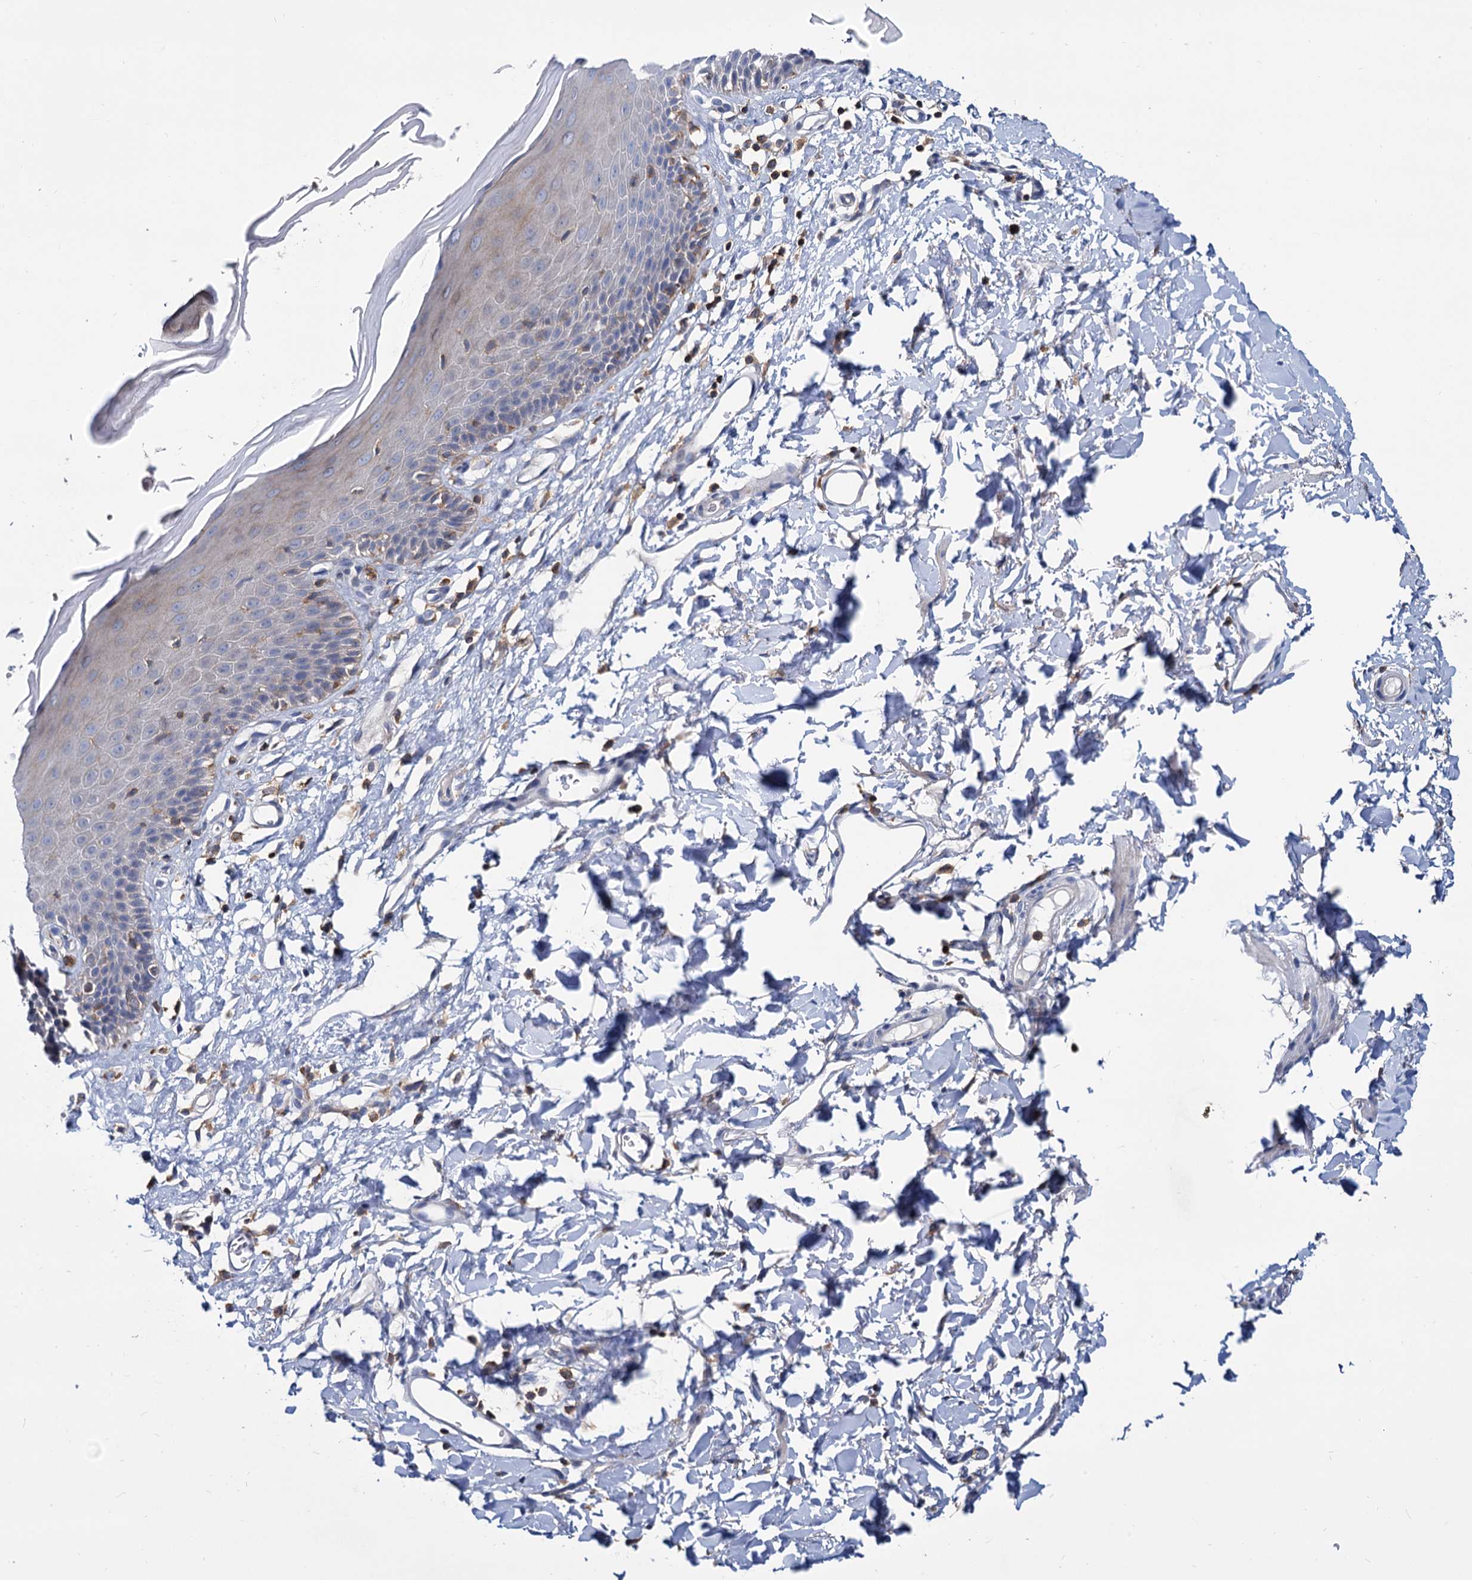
{"staining": {"intensity": "moderate", "quantity": "<25%", "location": "cytoplasmic/membranous"}, "tissue": "skin", "cell_type": "Epidermal cells", "image_type": "normal", "snomed": [{"axis": "morphology", "description": "Normal tissue, NOS"}, {"axis": "topography", "description": "Vulva"}], "caption": "A low amount of moderate cytoplasmic/membranous positivity is appreciated in about <25% of epidermal cells in benign skin.", "gene": "LRCH4", "patient": {"sex": "female", "age": 68}}